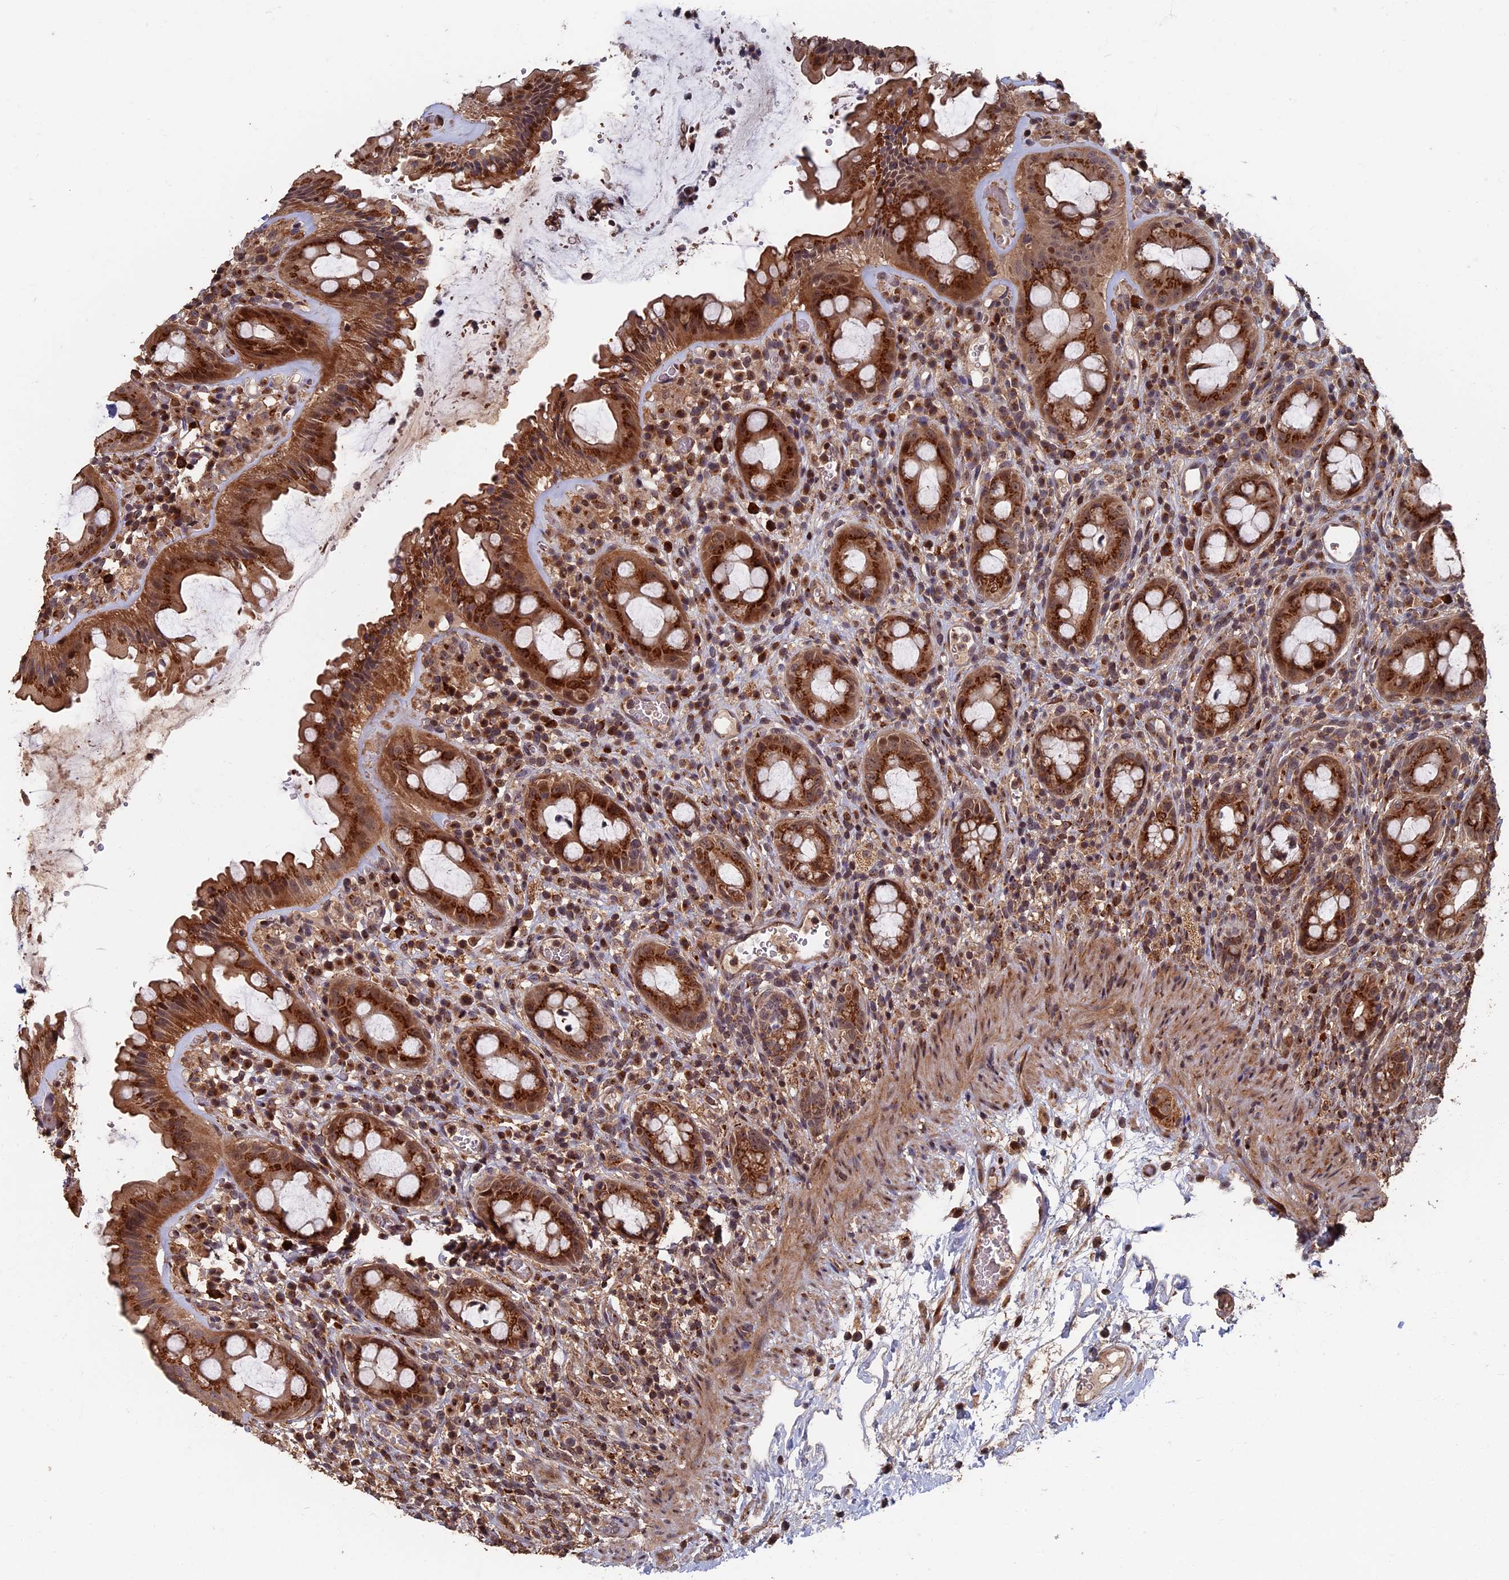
{"staining": {"intensity": "moderate", "quantity": ">75%", "location": "cytoplasmic/membranous"}, "tissue": "rectum", "cell_type": "Glandular cells", "image_type": "normal", "snomed": [{"axis": "morphology", "description": "Normal tissue, NOS"}, {"axis": "topography", "description": "Rectum"}], "caption": "Immunohistochemistry photomicrograph of unremarkable rectum: human rectum stained using IHC reveals medium levels of moderate protein expression localized specifically in the cytoplasmic/membranous of glandular cells, appearing as a cytoplasmic/membranous brown color.", "gene": "RASGRF1", "patient": {"sex": "female", "age": 57}}